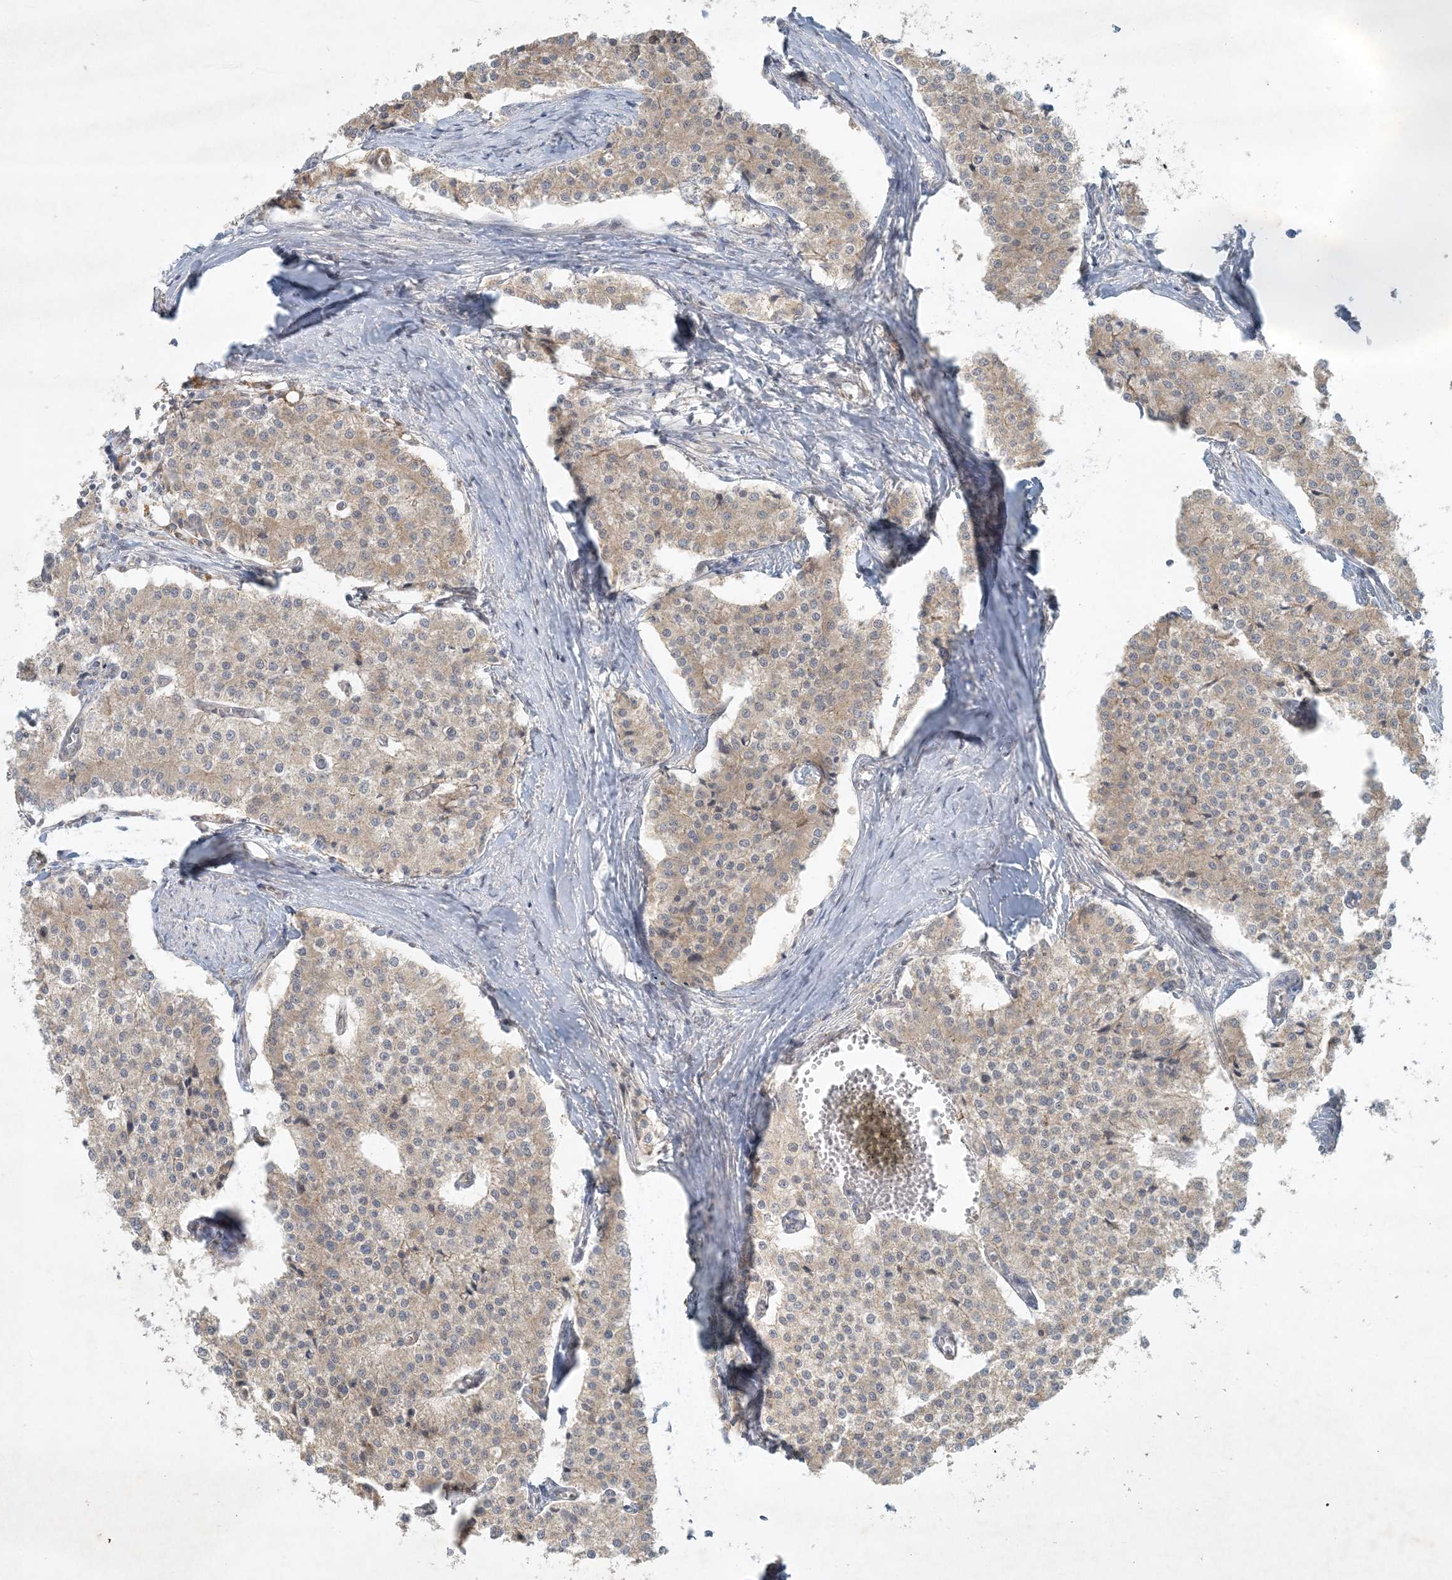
{"staining": {"intensity": "weak", "quantity": "<25%", "location": "cytoplasmic/membranous"}, "tissue": "carcinoid", "cell_type": "Tumor cells", "image_type": "cancer", "snomed": [{"axis": "morphology", "description": "Carcinoid, malignant, NOS"}, {"axis": "topography", "description": "Colon"}], "caption": "A micrograph of carcinoid stained for a protein reveals no brown staining in tumor cells. The staining was performed using DAB (3,3'-diaminobenzidine) to visualize the protein expression in brown, while the nuclei were stained in blue with hematoxylin (Magnification: 20x).", "gene": "BCORL1", "patient": {"sex": "female", "age": 52}}